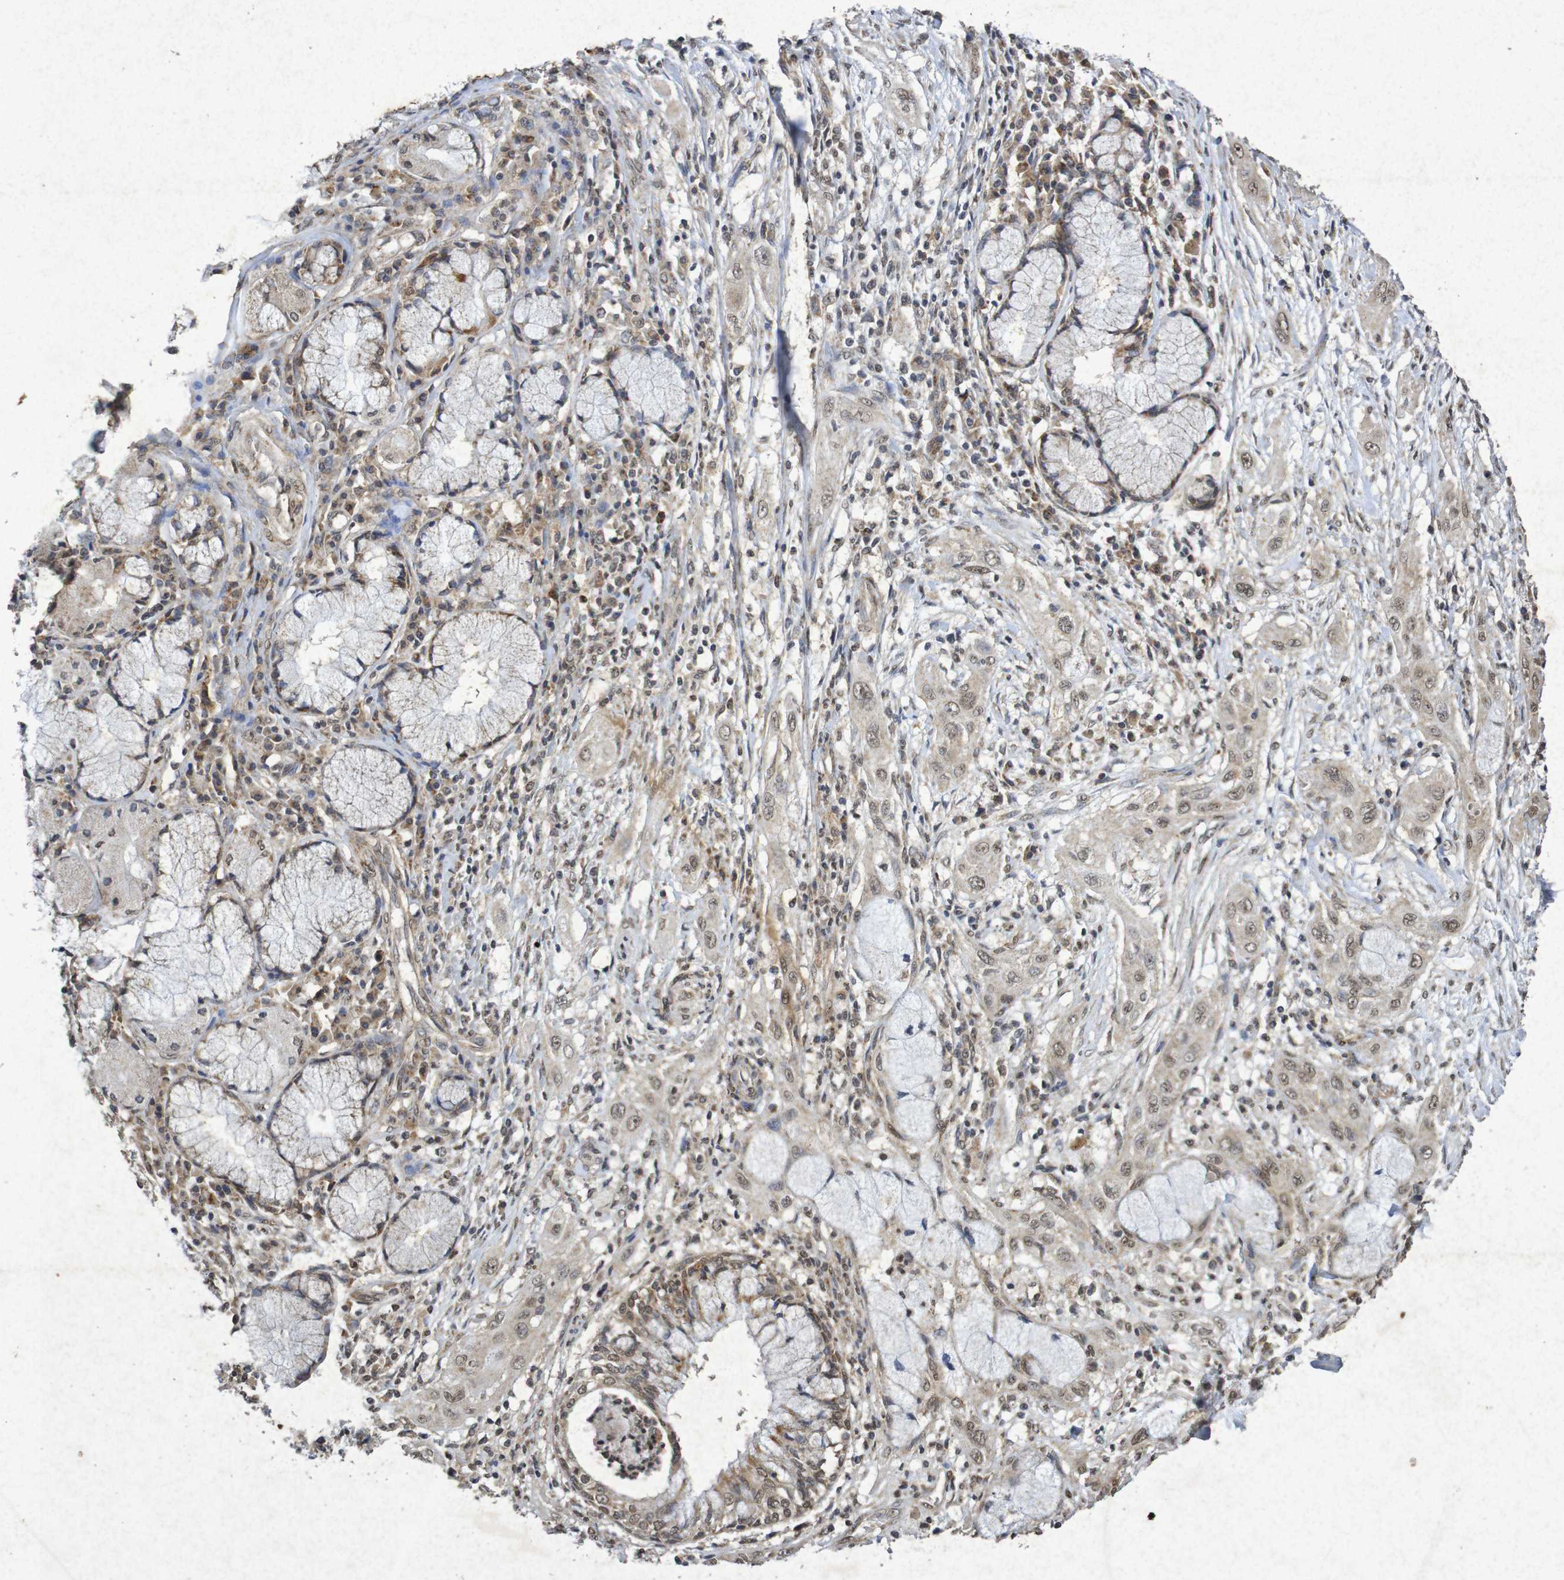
{"staining": {"intensity": "weak", "quantity": ">75%", "location": "cytoplasmic/membranous,nuclear"}, "tissue": "lung cancer", "cell_type": "Tumor cells", "image_type": "cancer", "snomed": [{"axis": "morphology", "description": "Squamous cell carcinoma, NOS"}, {"axis": "topography", "description": "Lung"}], "caption": "This is an image of immunohistochemistry (IHC) staining of lung cancer (squamous cell carcinoma), which shows weak positivity in the cytoplasmic/membranous and nuclear of tumor cells.", "gene": "GUCY1A2", "patient": {"sex": "female", "age": 47}}